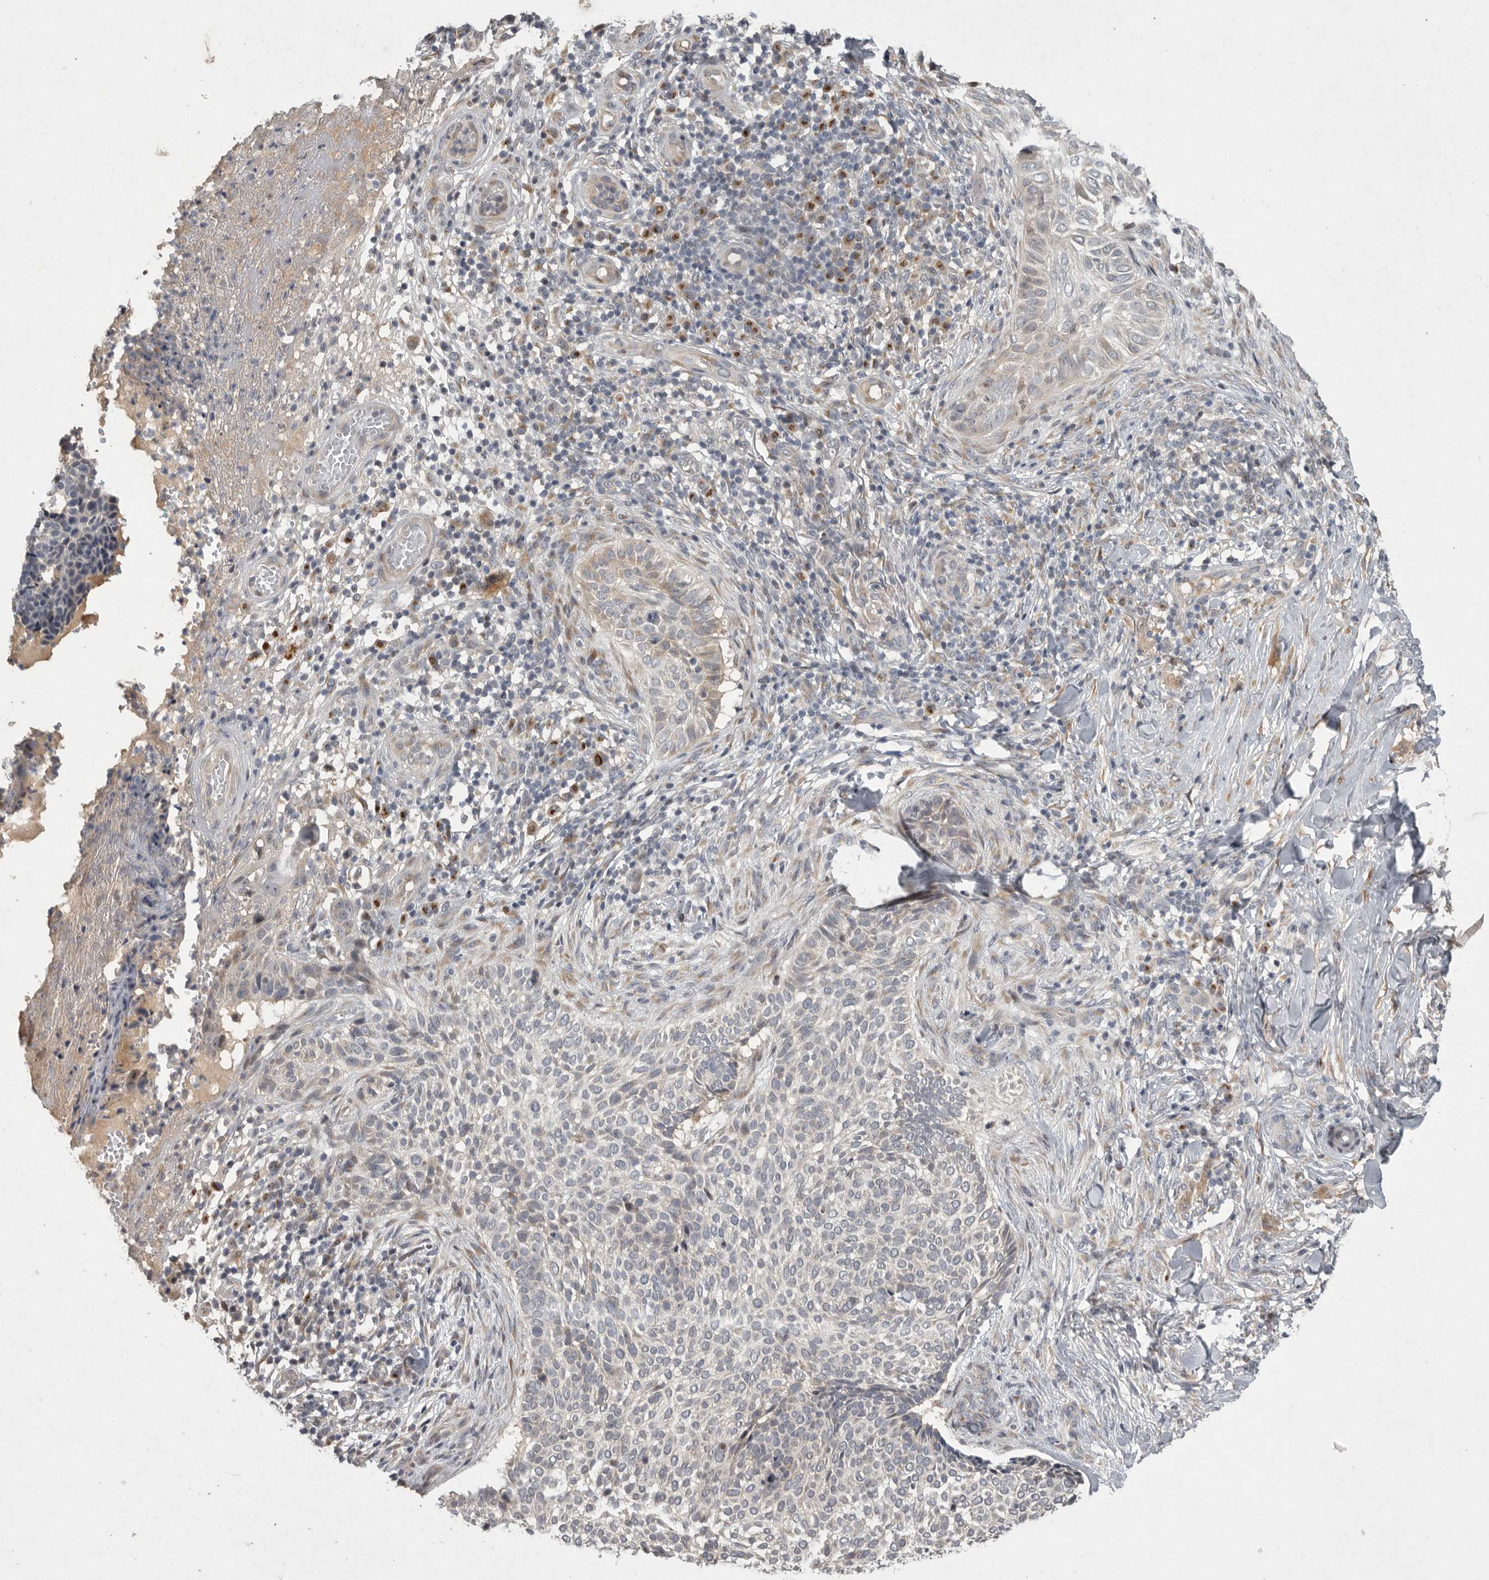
{"staining": {"intensity": "negative", "quantity": "none", "location": "none"}, "tissue": "skin cancer", "cell_type": "Tumor cells", "image_type": "cancer", "snomed": [{"axis": "morphology", "description": "Normal tissue, NOS"}, {"axis": "morphology", "description": "Basal cell carcinoma"}, {"axis": "topography", "description": "Skin"}], "caption": "A histopathology image of skin cancer (basal cell carcinoma) stained for a protein shows no brown staining in tumor cells.", "gene": "MAN2A1", "patient": {"sex": "male", "age": 67}}